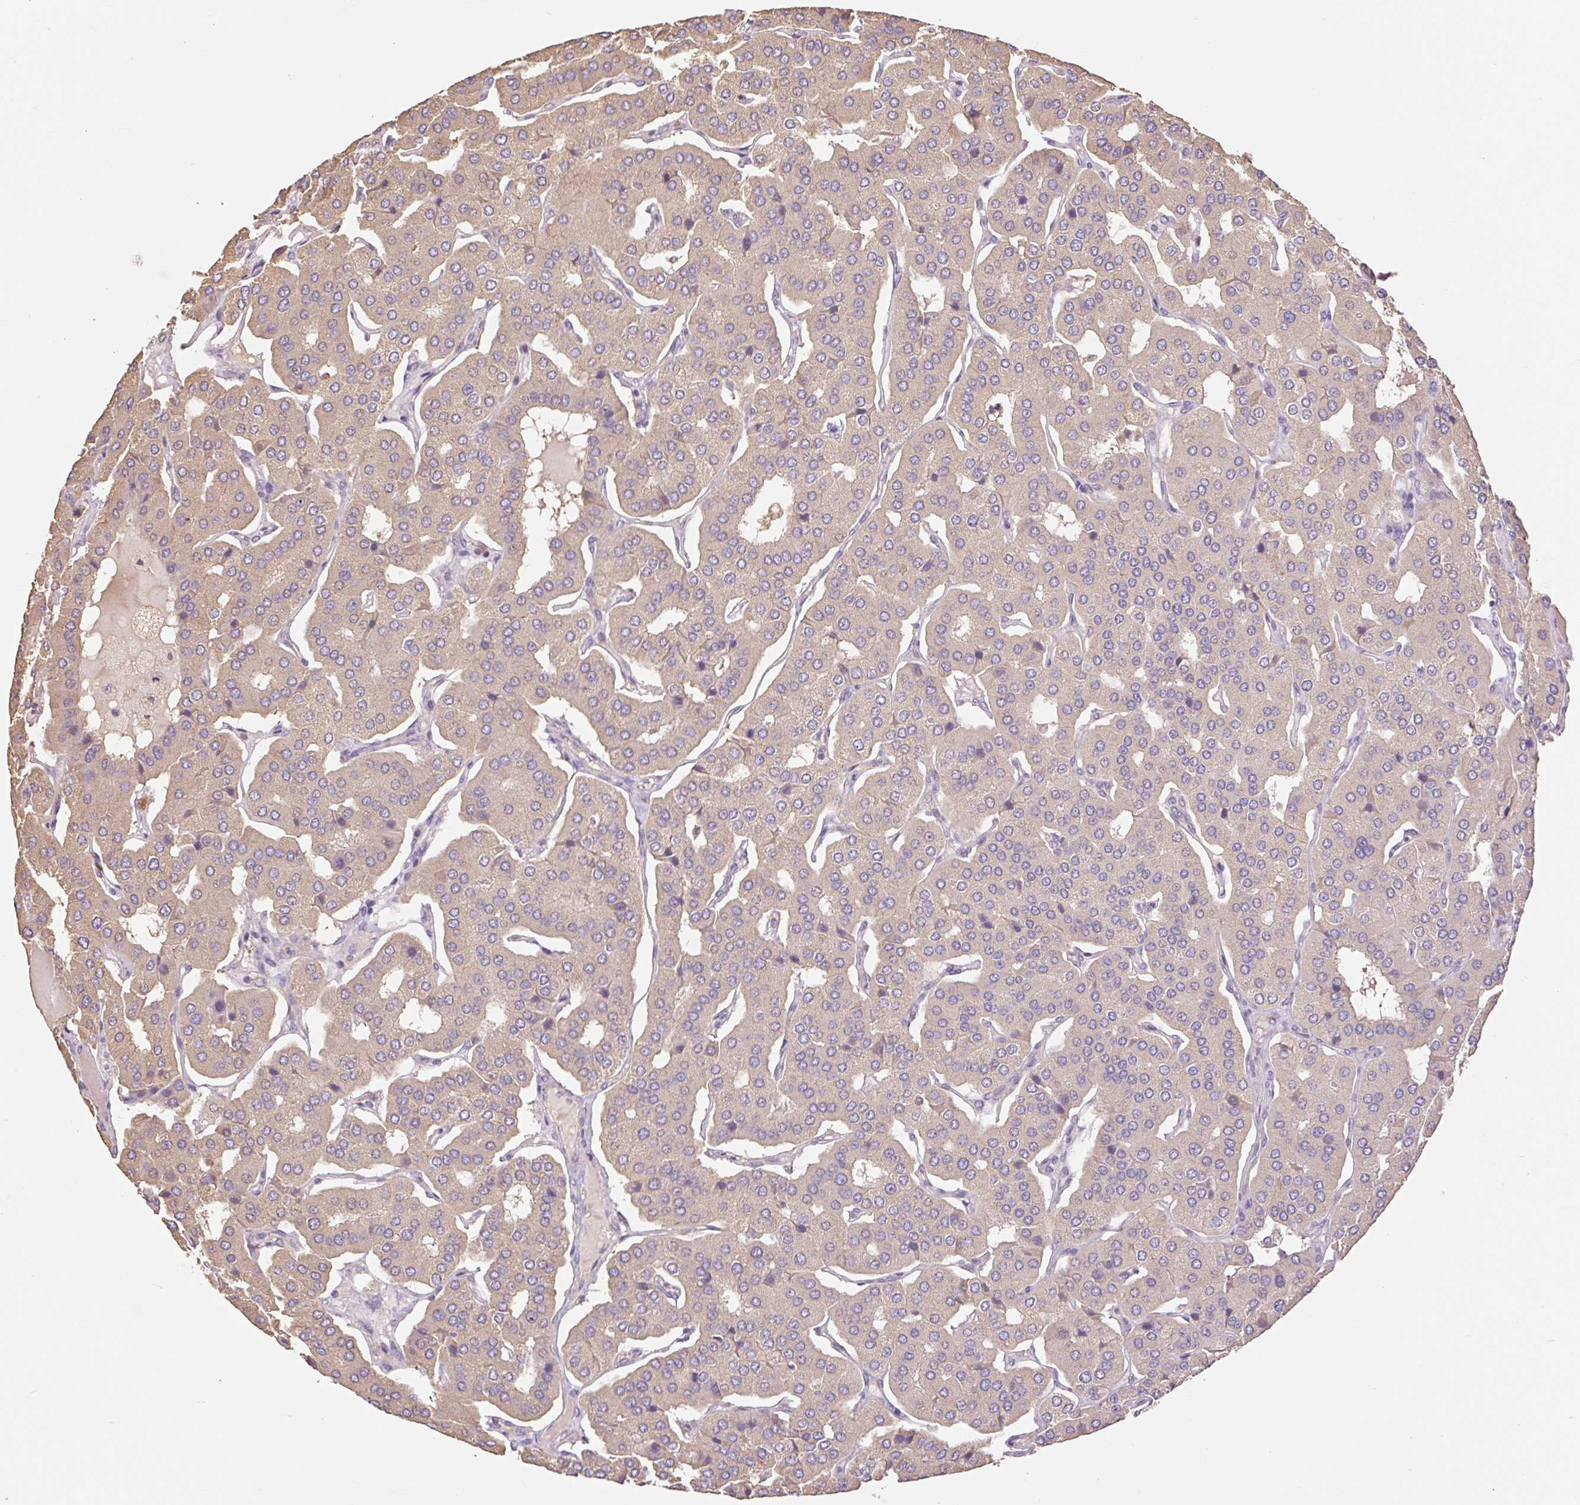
{"staining": {"intensity": "weak", "quantity": ">75%", "location": "cytoplasmic/membranous"}, "tissue": "parathyroid gland", "cell_type": "Glandular cells", "image_type": "normal", "snomed": [{"axis": "morphology", "description": "Normal tissue, NOS"}, {"axis": "morphology", "description": "Adenoma, NOS"}, {"axis": "topography", "description": "Parathyroid gland"}], "caption": "There is low levels of weak cytoplasmic/membranous expression in glandular cells of benign parathyroid gland, as demonstrated by immunohistochemical staining (brown color).", "gene": "DESI1", "patient": {"sex": "female", "age": 86}}